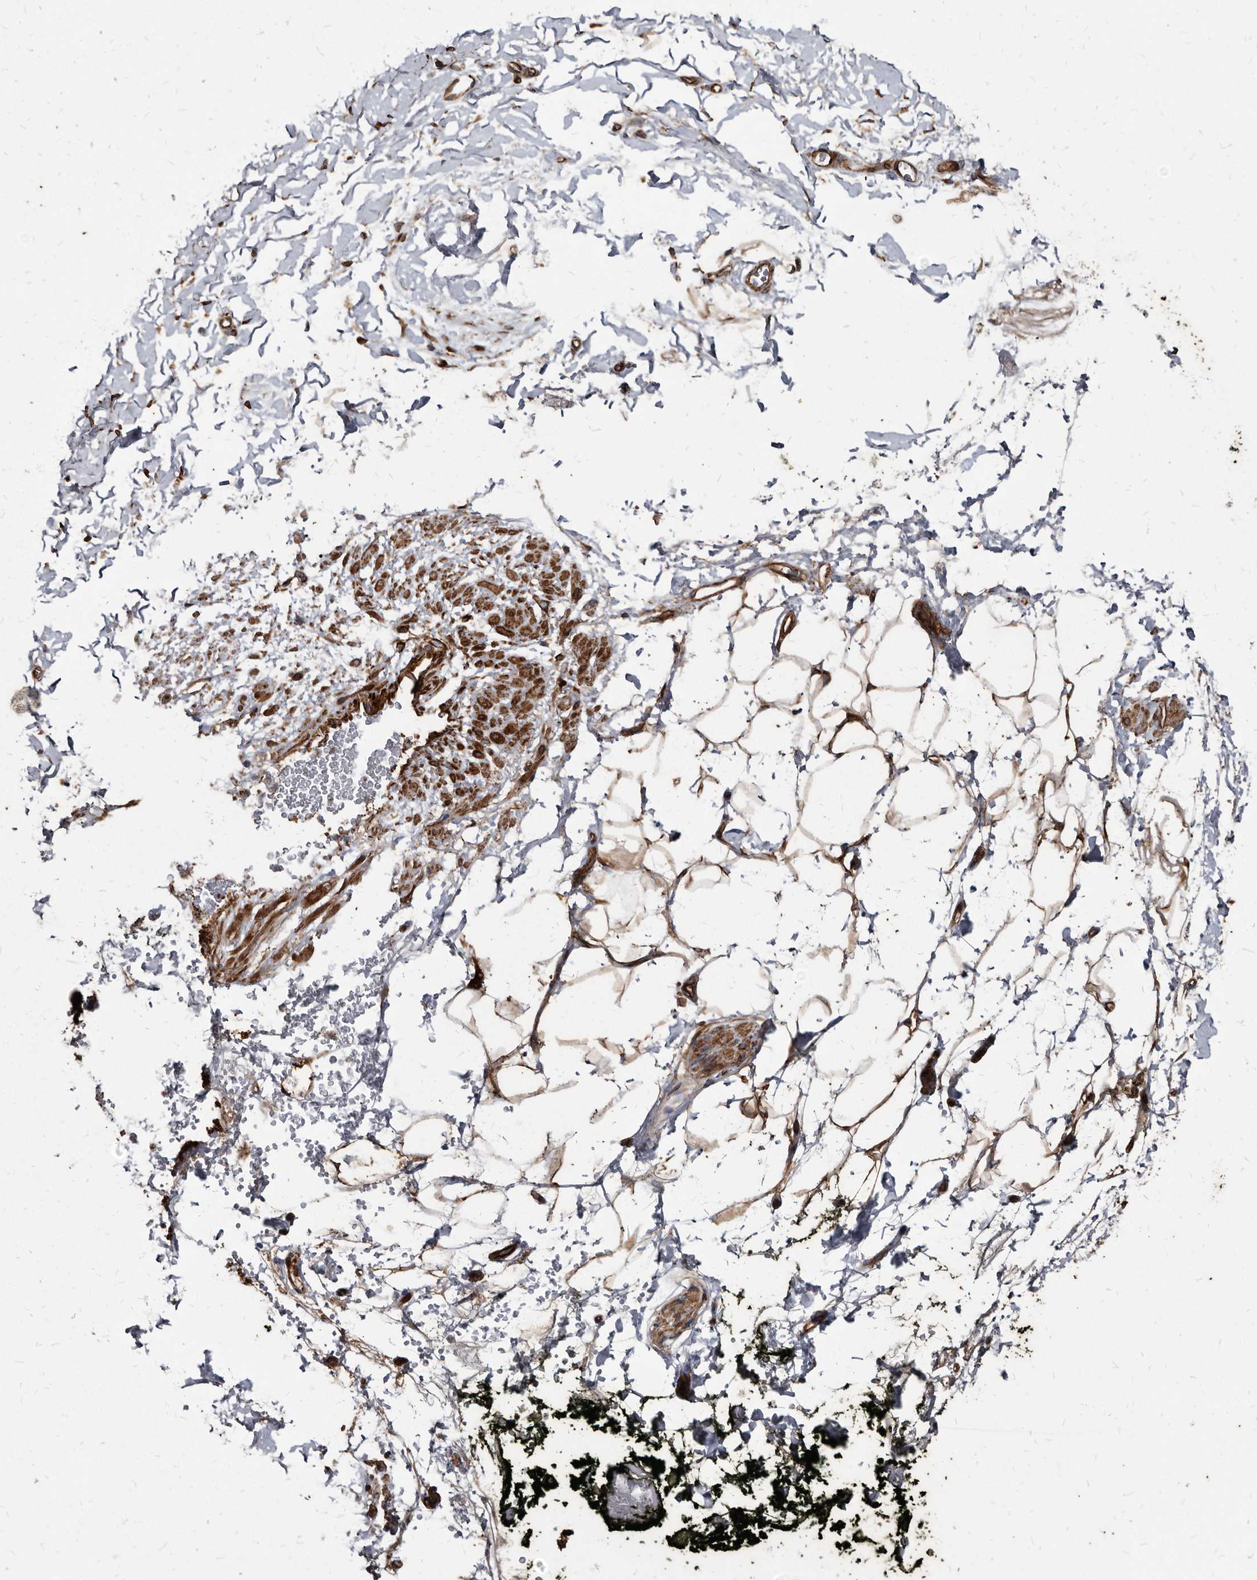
{"staining": {"intensity": "strong", "quantity": ">75%", "location": "cytoplasmic/membranous"}, "tissue": "adipose tissue", "cell_type": "Adipocytes", "image_type": "normal", "snomed": [{"axis": "morphology", "description": "Normal tissue, NOS"}, {"axis": "morphology", "description": "Adenocarcinoma, NOS"}, {"axis": "topography", "description": "Pancreas"}, {"axis": "topography", "description": "Peripheral nerve tissue"}], "caption": "Immunohistochemistry (IHC) histopathology image of normal adipose tissue: adipose tissue stained using immunohistochemistry displays high levels of strong protein expression localized specifically in the cytoplasmic/membranous of adipocytes, appearing as a cytoplasmic/membranous brown color.", "gene": "KCTD20", "patient": {"sex": "male", "age": 59}}